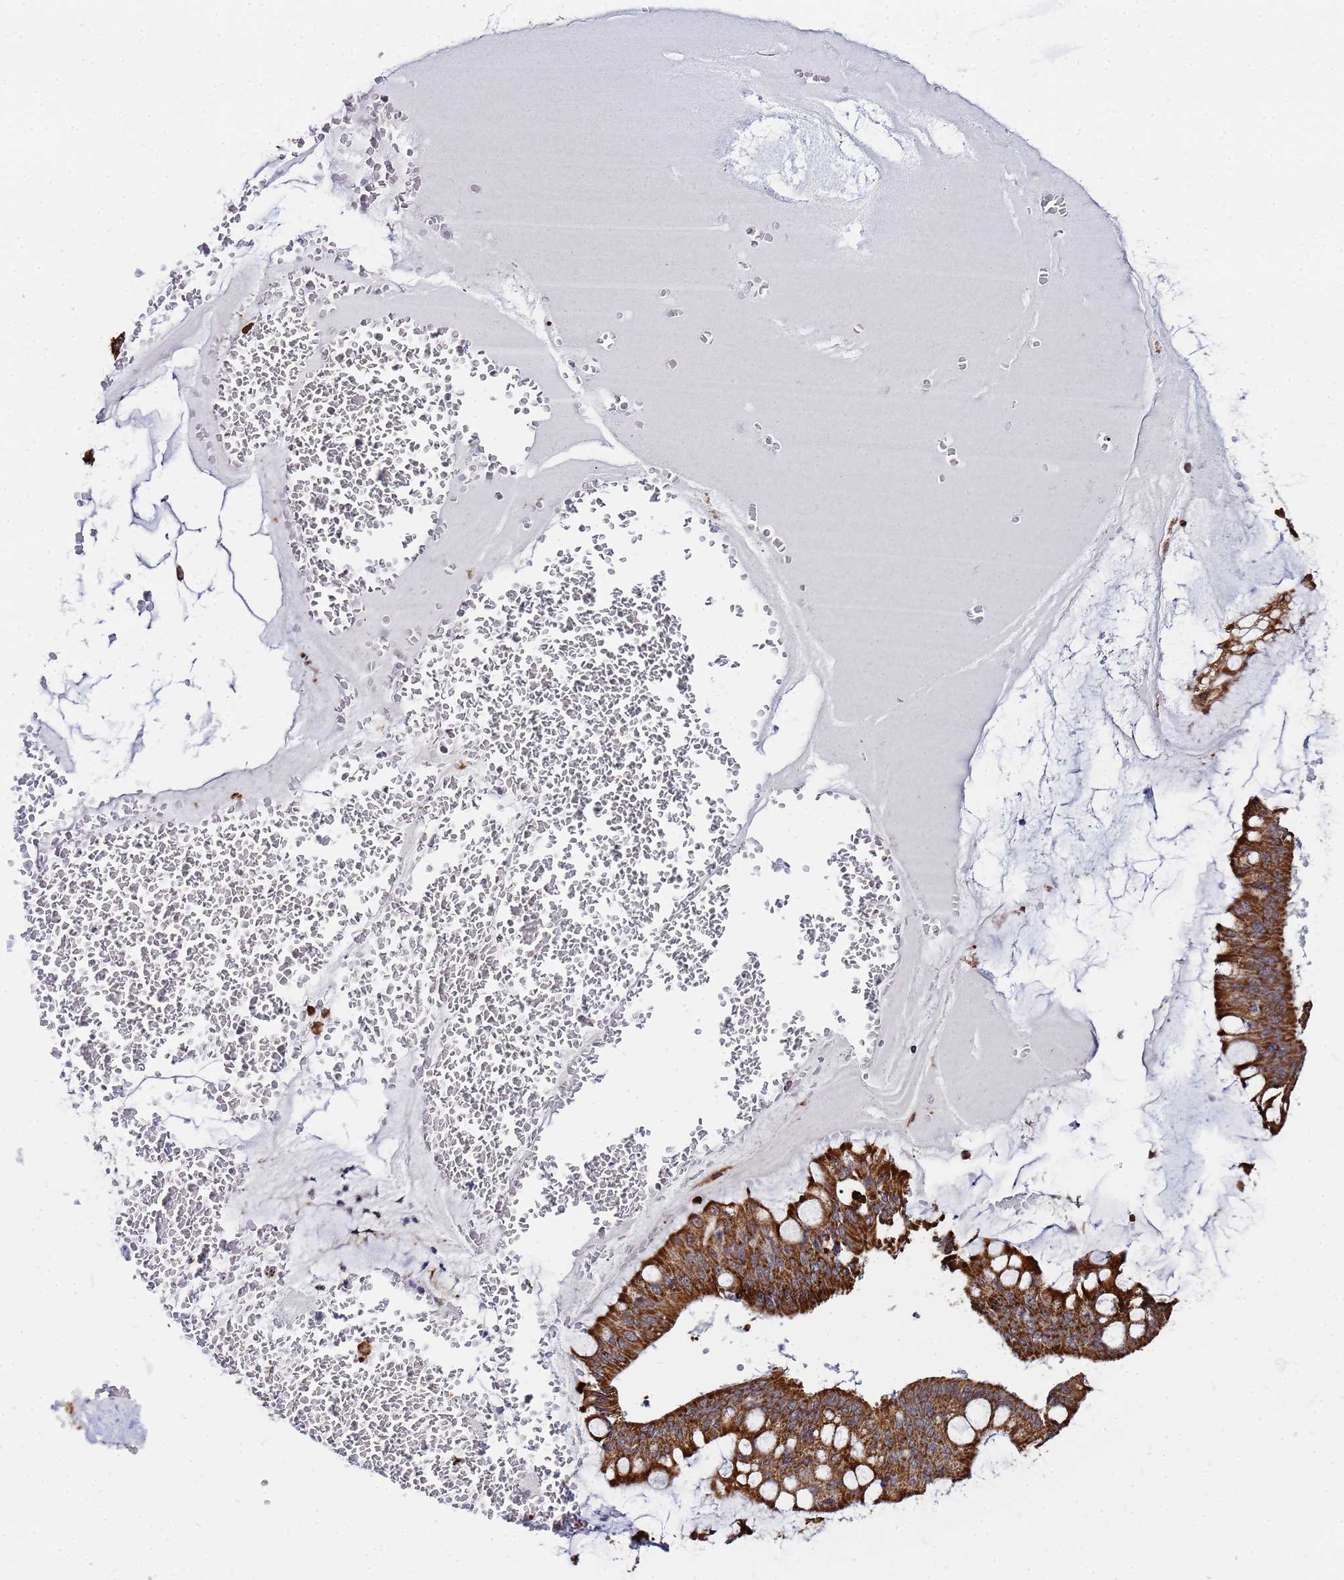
{"staining": {"intensity": "strong", "quantity": ">75%", "location": "cytoplasmic/membranous"}, "tissue": "ovarian cancer", "cell_type": "Tumor cells", "image_type": "cancer", "snomed": [{"axis": "morphology", "description": "Cystadenocarcinoma, mucinous, NOS"}, {"axis": "topography", "description": "Ovary"}], "caption": "This photomicrograph reveals mucinous cystadenocarcinoma (ovarian) stained with immunohistochemistry to label a protein in brown. The cytoplasmic/membranous of tumor cells show strong positivity for the protein. Nuclei are counter-stained blue.", "gene": "CKMT1A", "patient": {"sex": "female", "age": 73}}